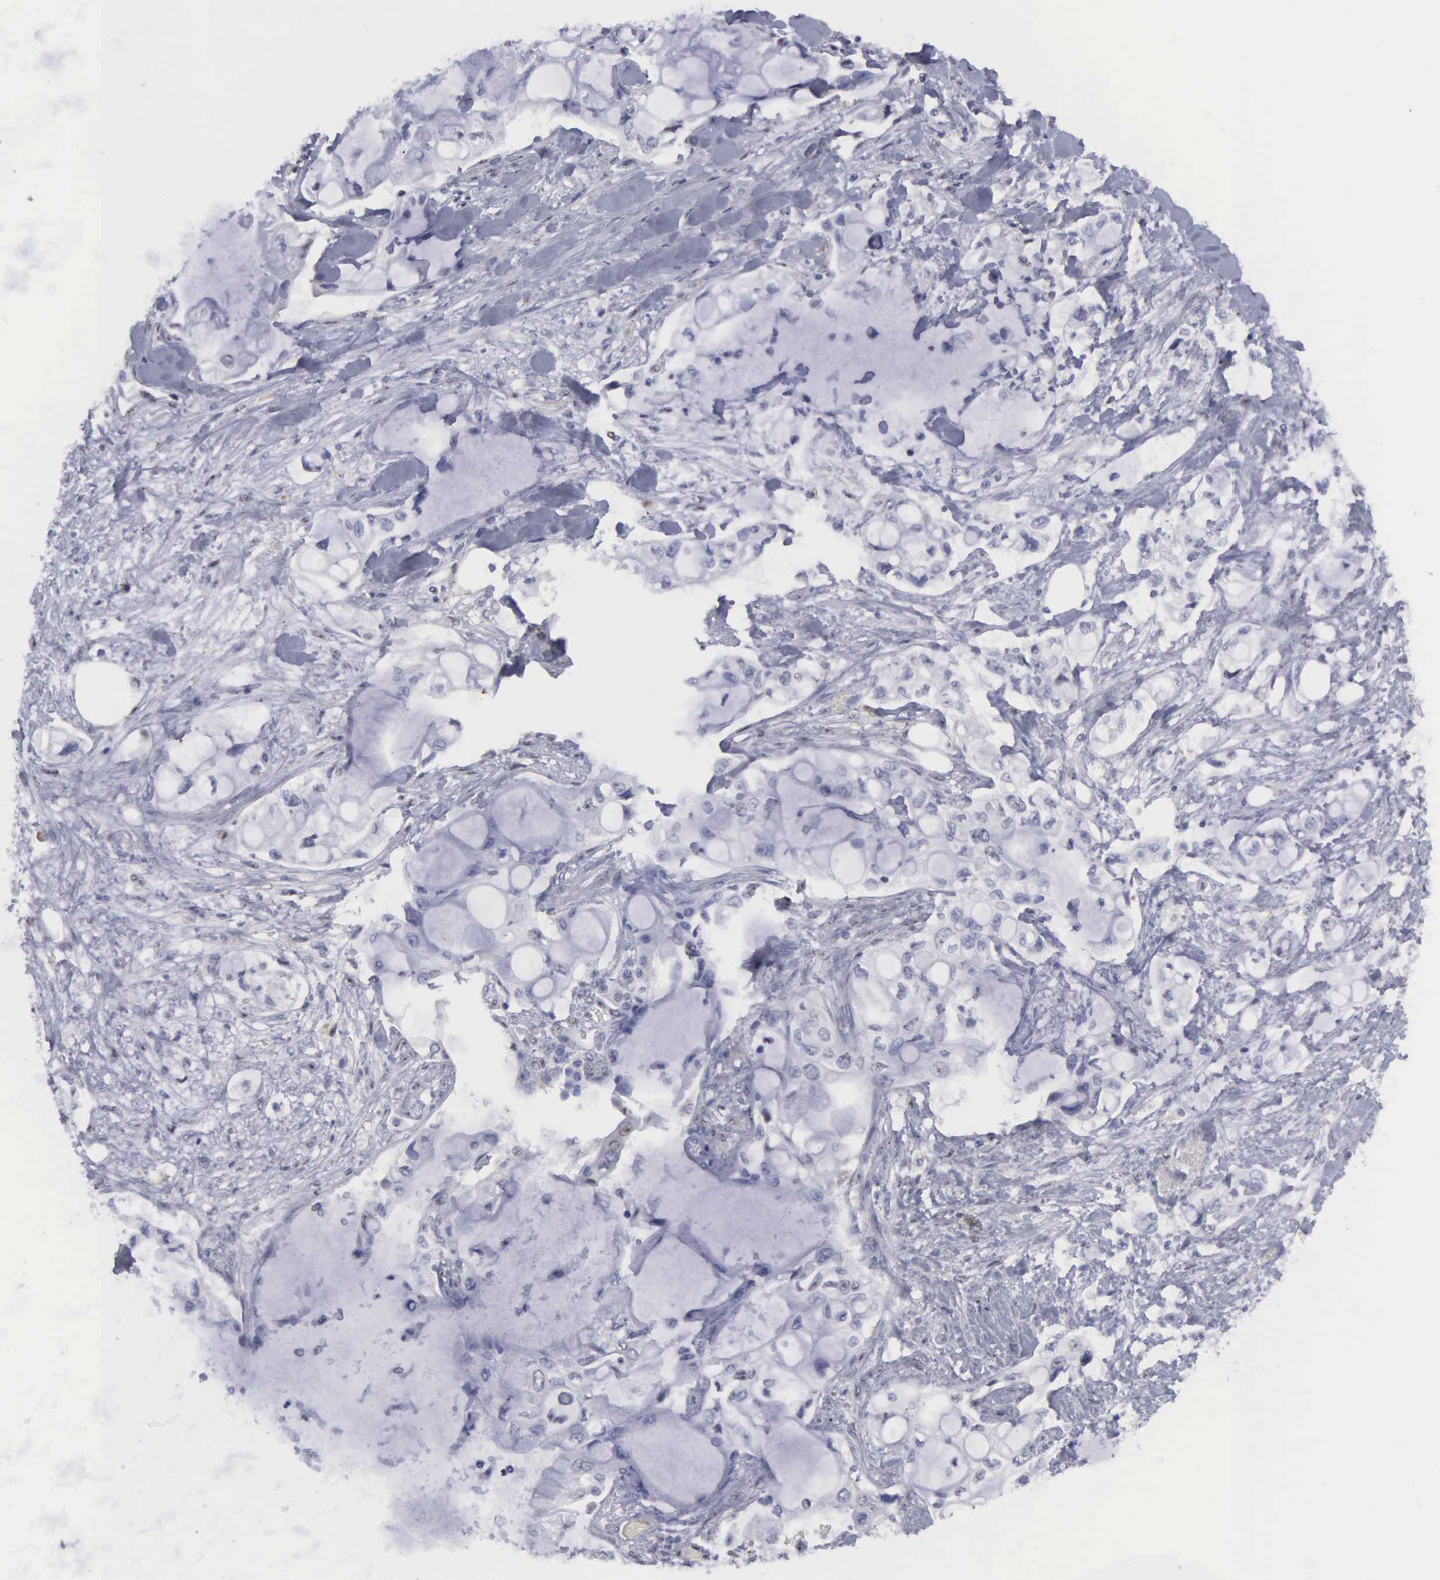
{"staining": {"intensity": "moderate", "quantity": "25%-75%", "location": "nuclear"}, "tissue": "pancreatic cancer", "cell_type": "Tumor cells", "image_type": "cancer", "snomed": [{"axis": "morphology", "description": "Adenocarcinoma, NOS"}, {"axis": "topography", "description": "Pancreas"}], "caption": "There is medium levels of moderate nuclear positivity in tumor cells of pancreatic cancer, as demonstrated by immunohistochemical staining (brown color).", "gene": "KIAA0586", "patient": {"sex": "female", "age": 70}}